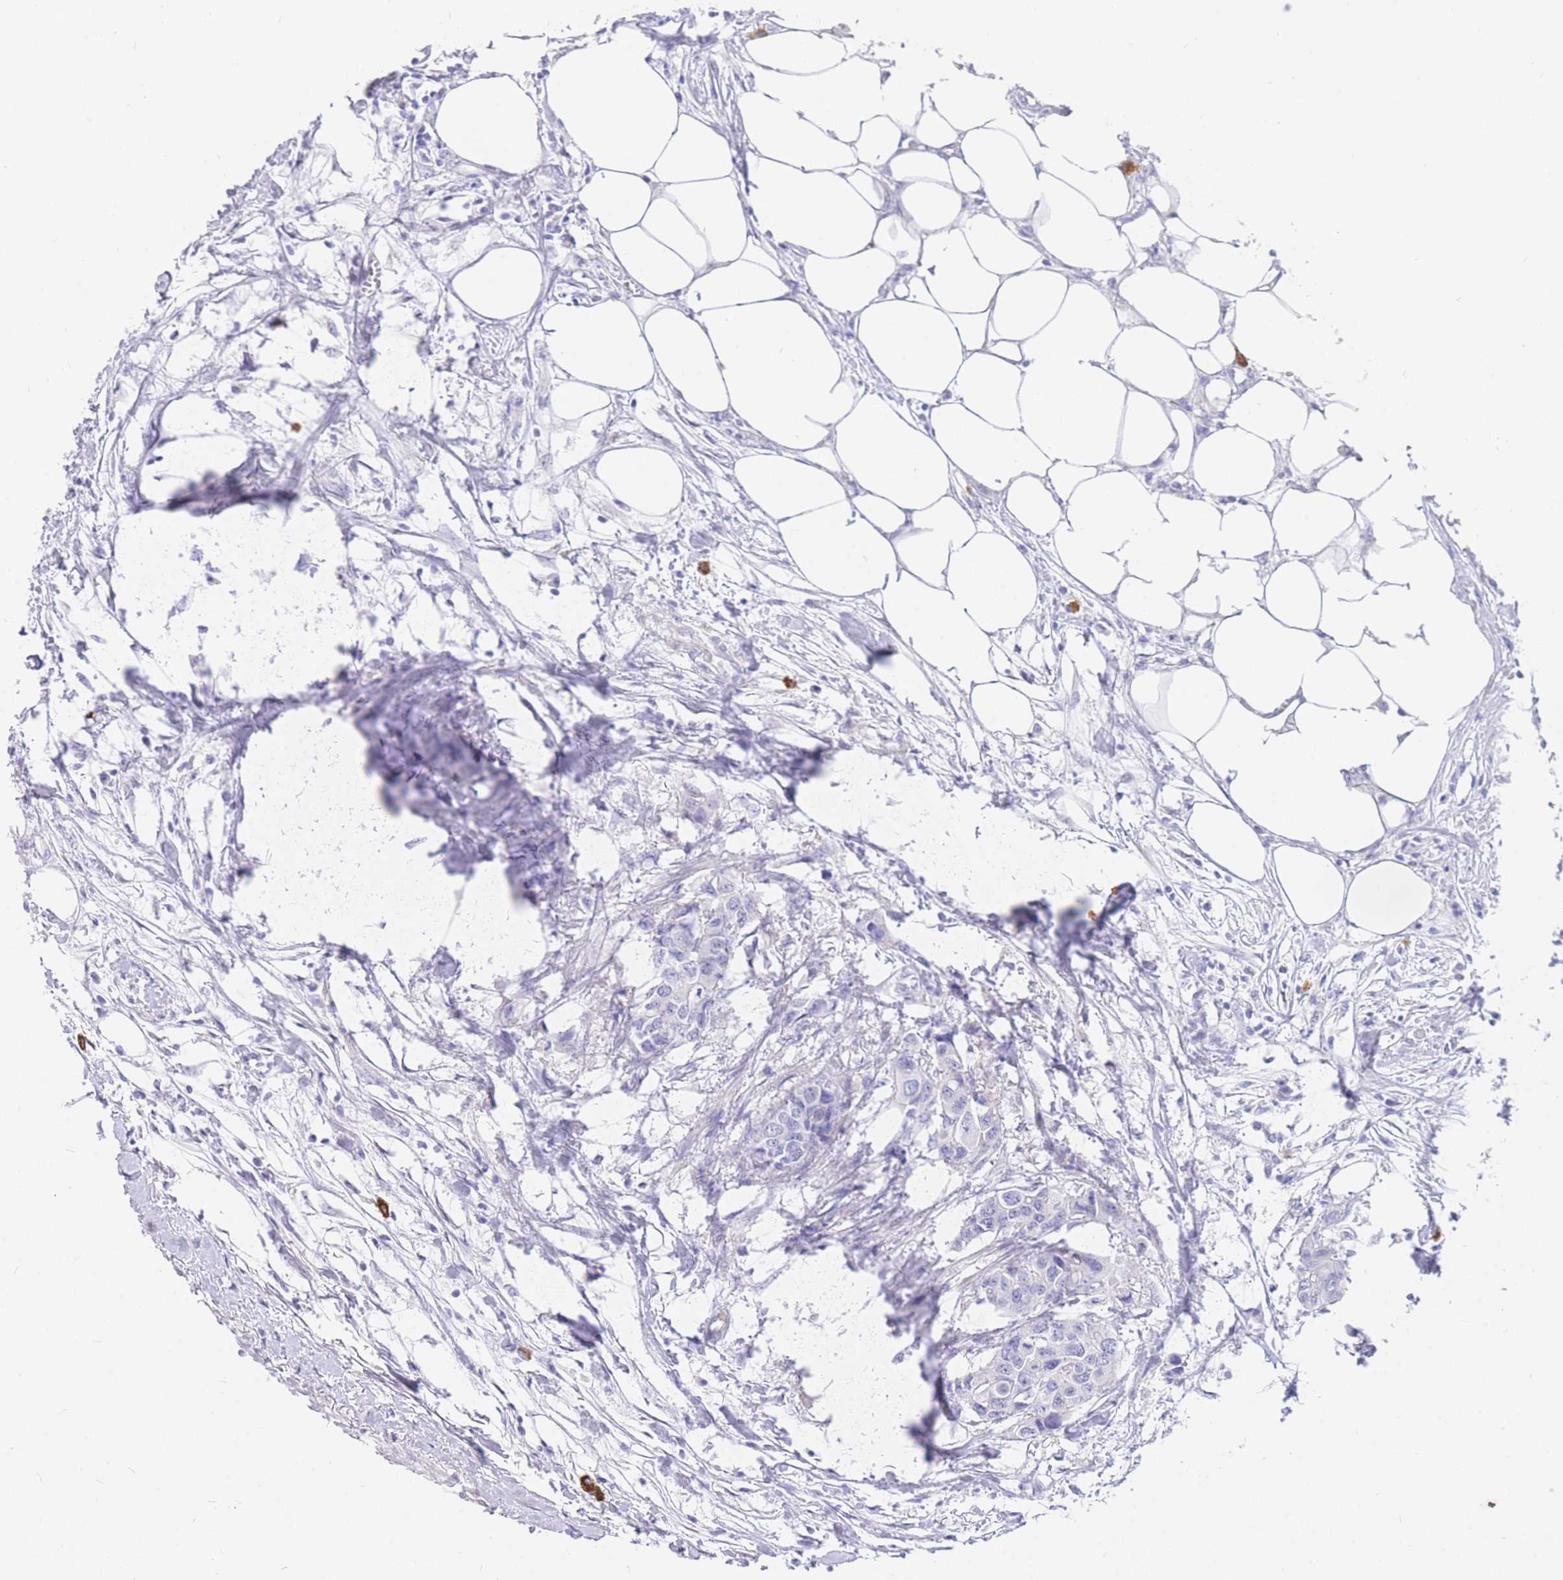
{"staining": {"intensity": "negative", "quantity": "none", "location": "none"}, "tissue": "colorectal cancer", "cell_type": "Tumor cells", "image_type": "cancer", "snomed": [{"axis": "morphology", "description": "Adenocarcinoma, NOS"}, {"axis": "topography", "description": "Colon"}], "caption": "A high-resolution image shows IHC staining of adenocarcinoma (colorectal), which exhibits no significant staining in tumor cells.", "gene": "SRSF12", "patient": {"sex": "male", "age": 77}}